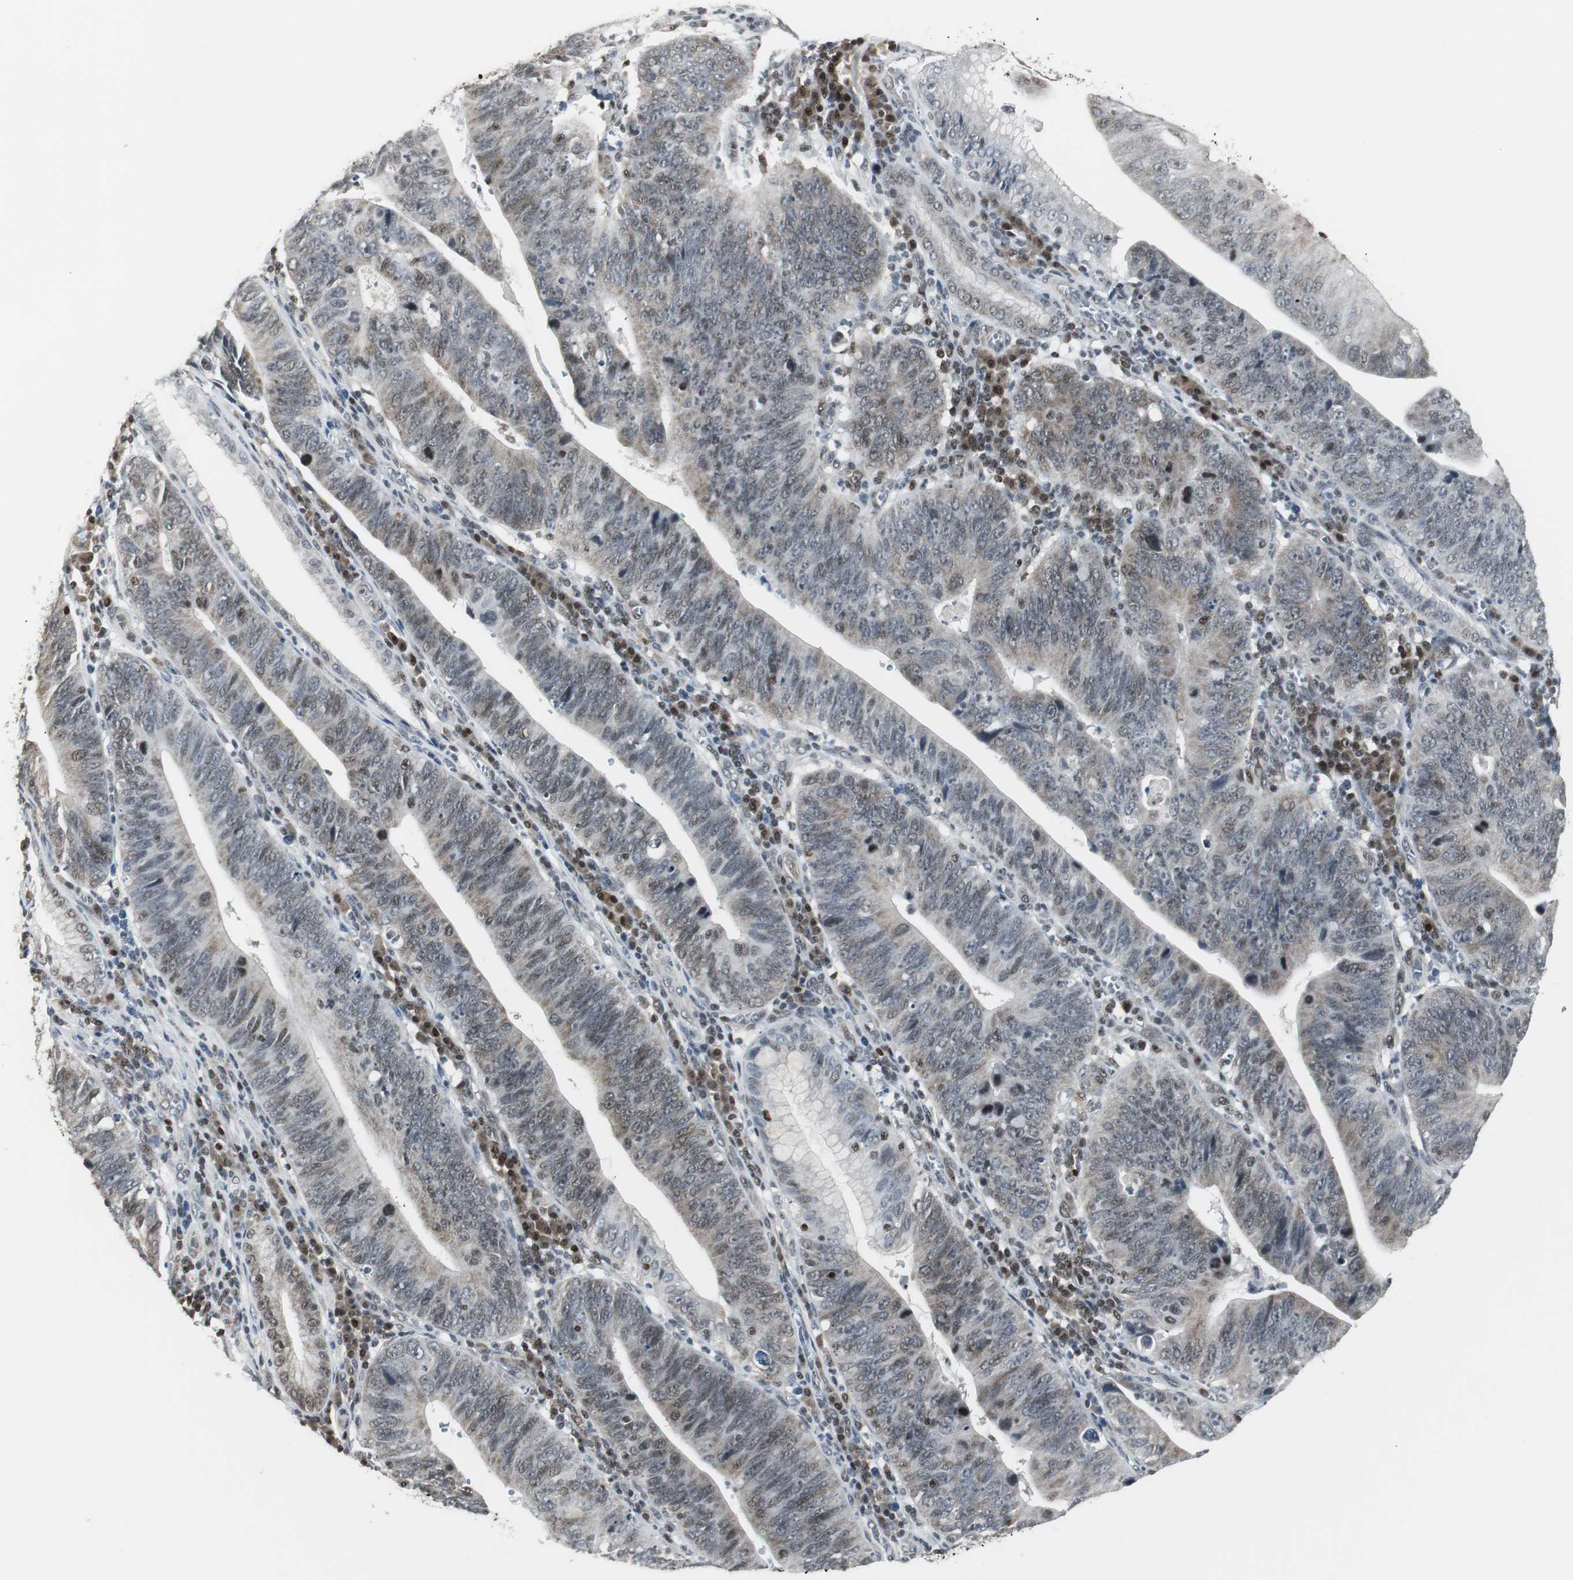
{"staining": {"intensity": "weak", "quantity": "25%-75%", "location": "cytoplasmic/membranous,nuclear"}, "tissue": "stomach cancer", "cell_type": "Tumor cells", "image_type": "cancer", "snomed": [{"axis": "morphology", "description": "Adenocarcinoma, NOS"}, {"axis": "topography", "description": "Stomach"}], "caption": "Protein analysis of stomach cancer tissue displays weak cytoplasmic/membranous and nuclear positivity in about 25%-75% of tumor cells. The protein of interest is shown in brown color, while the nuclei are stained blue.", "gene": "MPG", "patient": {"sex": "male", "age": 59}}